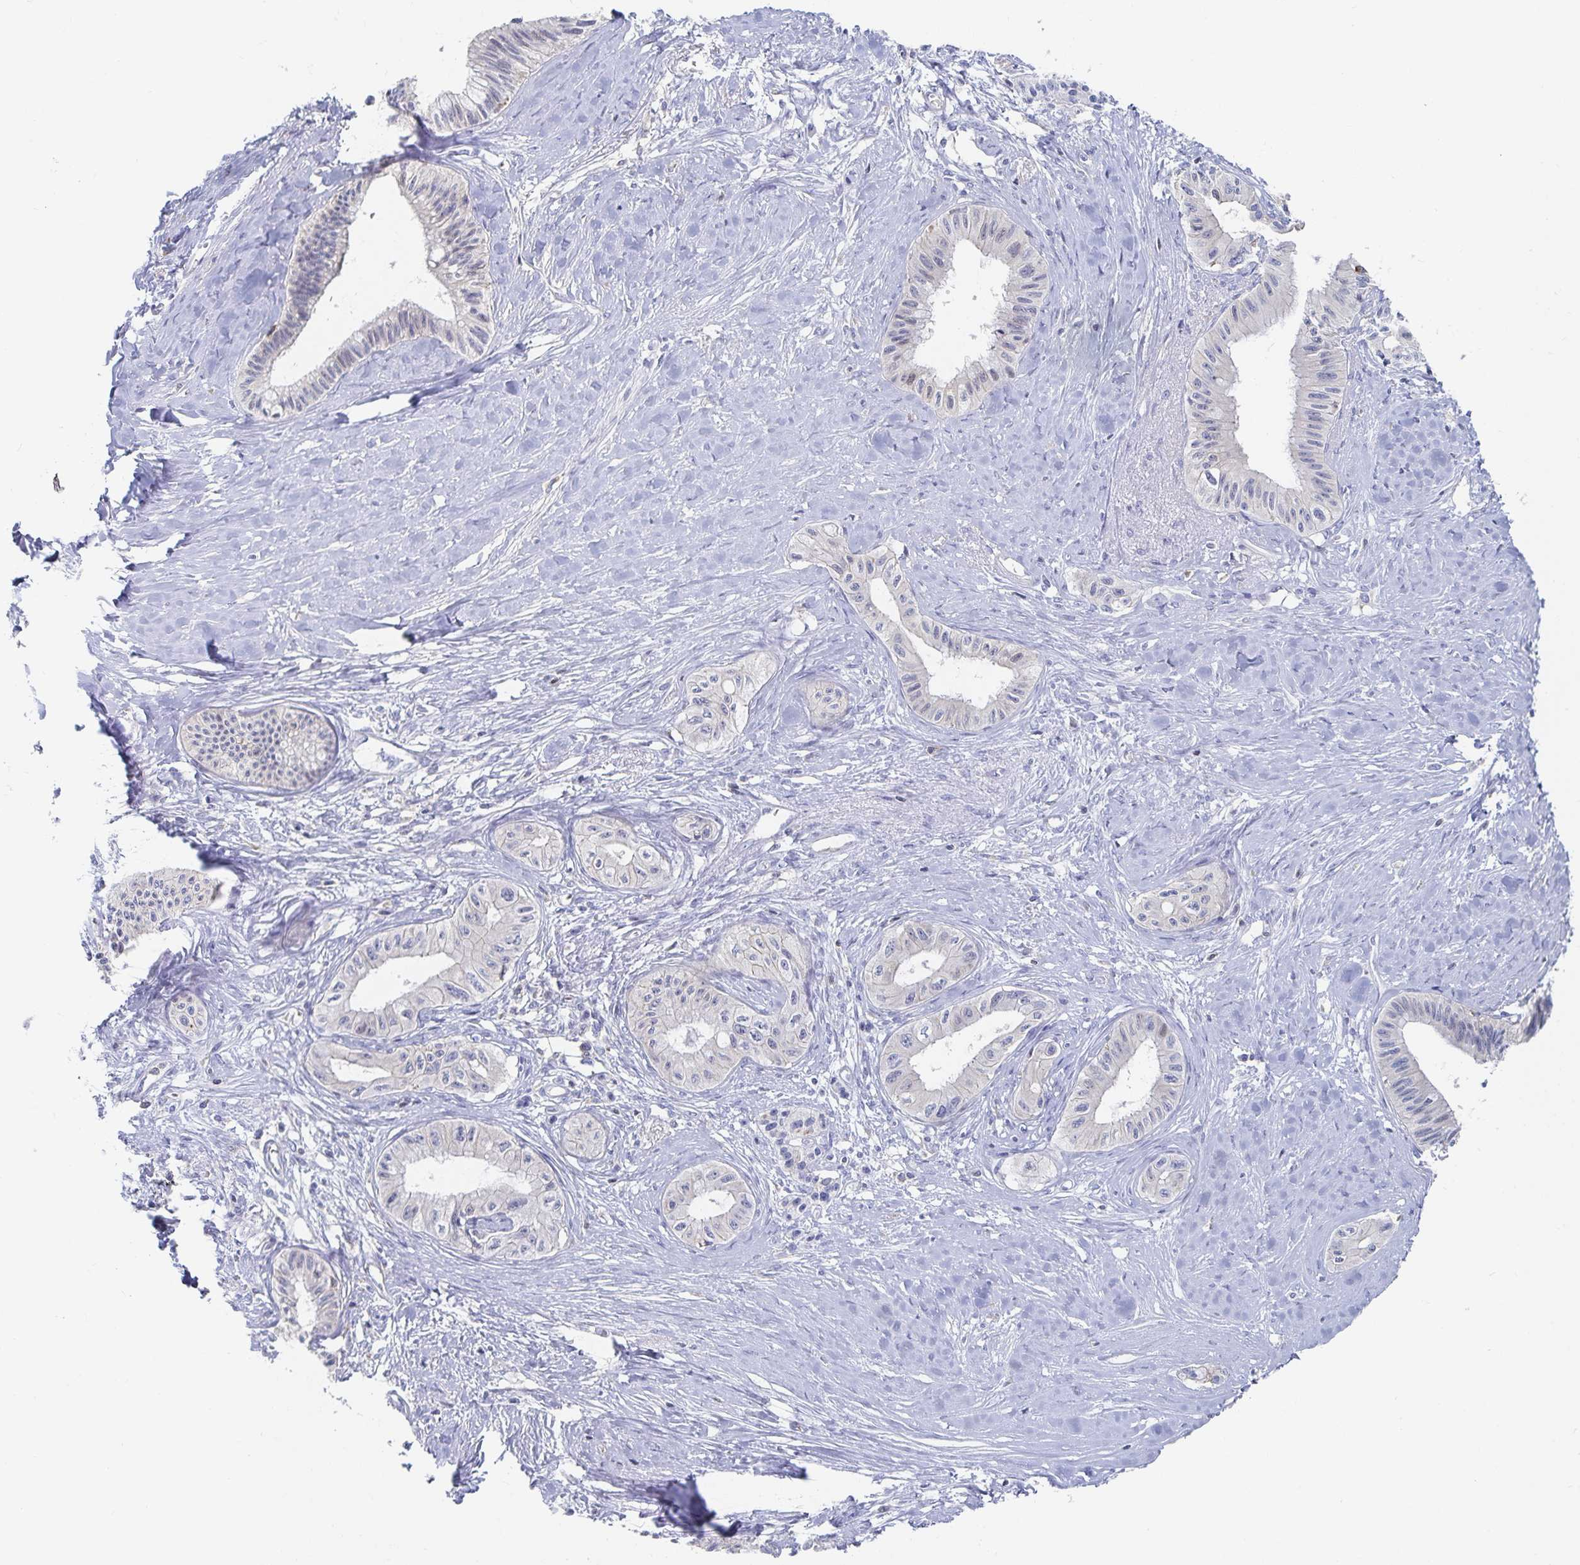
{"staining": {"intensity": "negative", "quantity": "none", "location": "none"}, "tissue": "pancreatic cancer", "cell_type": "Tumor cells", "image_type": "cancer", "snomed": [{"axis": "morphology", "description": "Adenocarcinoma, NOS"}, {"axis": "topography", "description": "Pancreas"}], "caption": "DAB (3,3'-diaminobenzidine) immunohistochemical staining of adenocarcinoma (pancreatic) reveals no significant positivity in tumor cells.", "gene": "PIK3CD", "patient": {"sex": "male", "age": 71}}